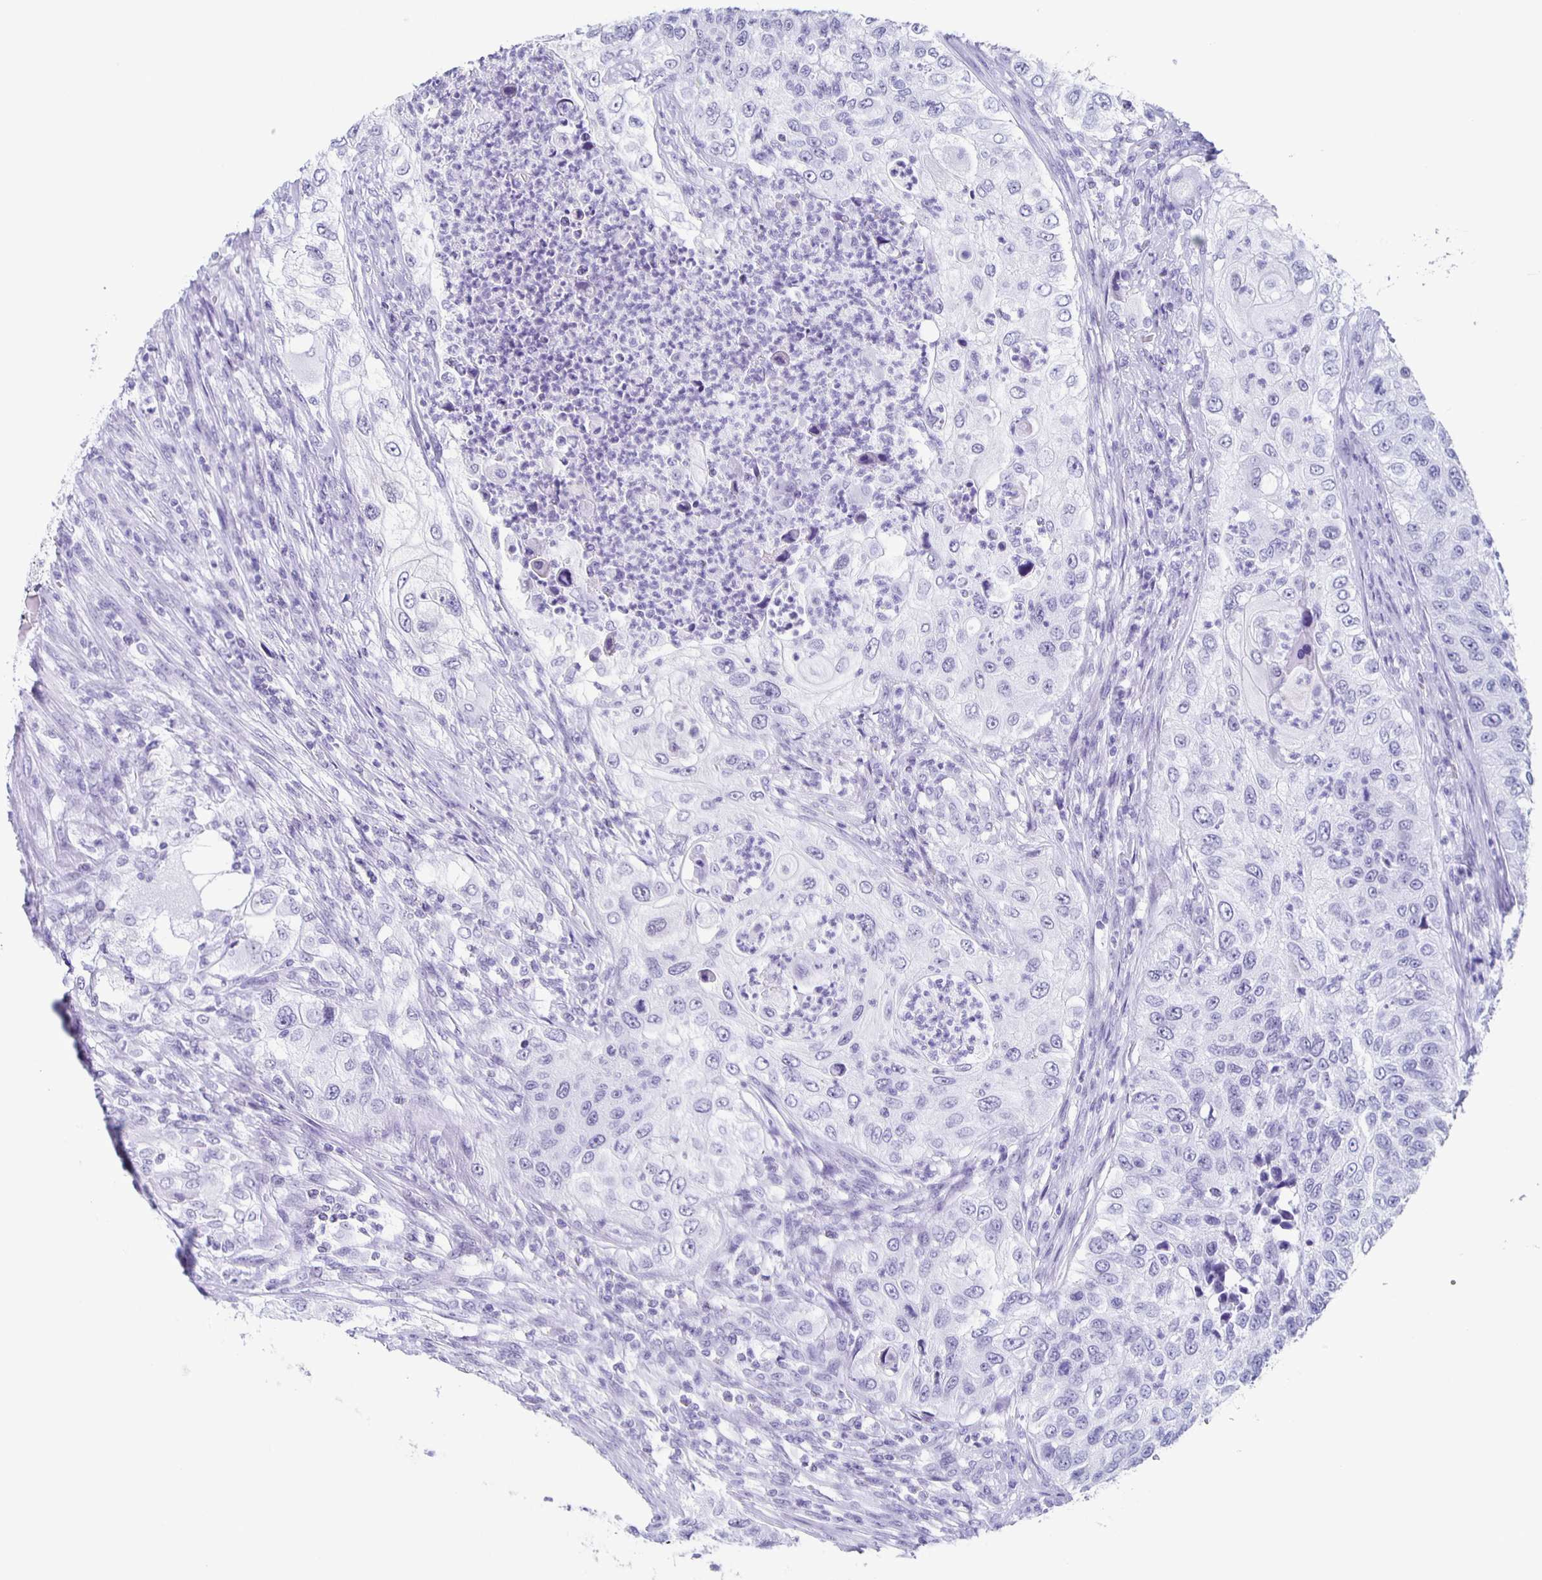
{"staining": {"intensity": "negative", "quantity": "none", "location": "none"}, "tissue": "urothelial cancer", "cell_type": "Tumor cells", "image_type": "cancer", "snomed": [{"axis": "morphology", "description": "Urothelial carcinoma, High grade"}, {"axis": "topography", "description": "Urinary bladder"}], "caption": "DAB (3,3'-diaminobenzidine) immunohistochemical staining of urothelial carcinoma (high-grade) shows no significant staining in tumor cells. The staining is performed using DAB (3,3'-diaminobenzidine) brown chromogen with nuclei counter-stained in using hematoxylin.", "gene": "TPPP", "patient": {"sex": "female", "age": 60}}